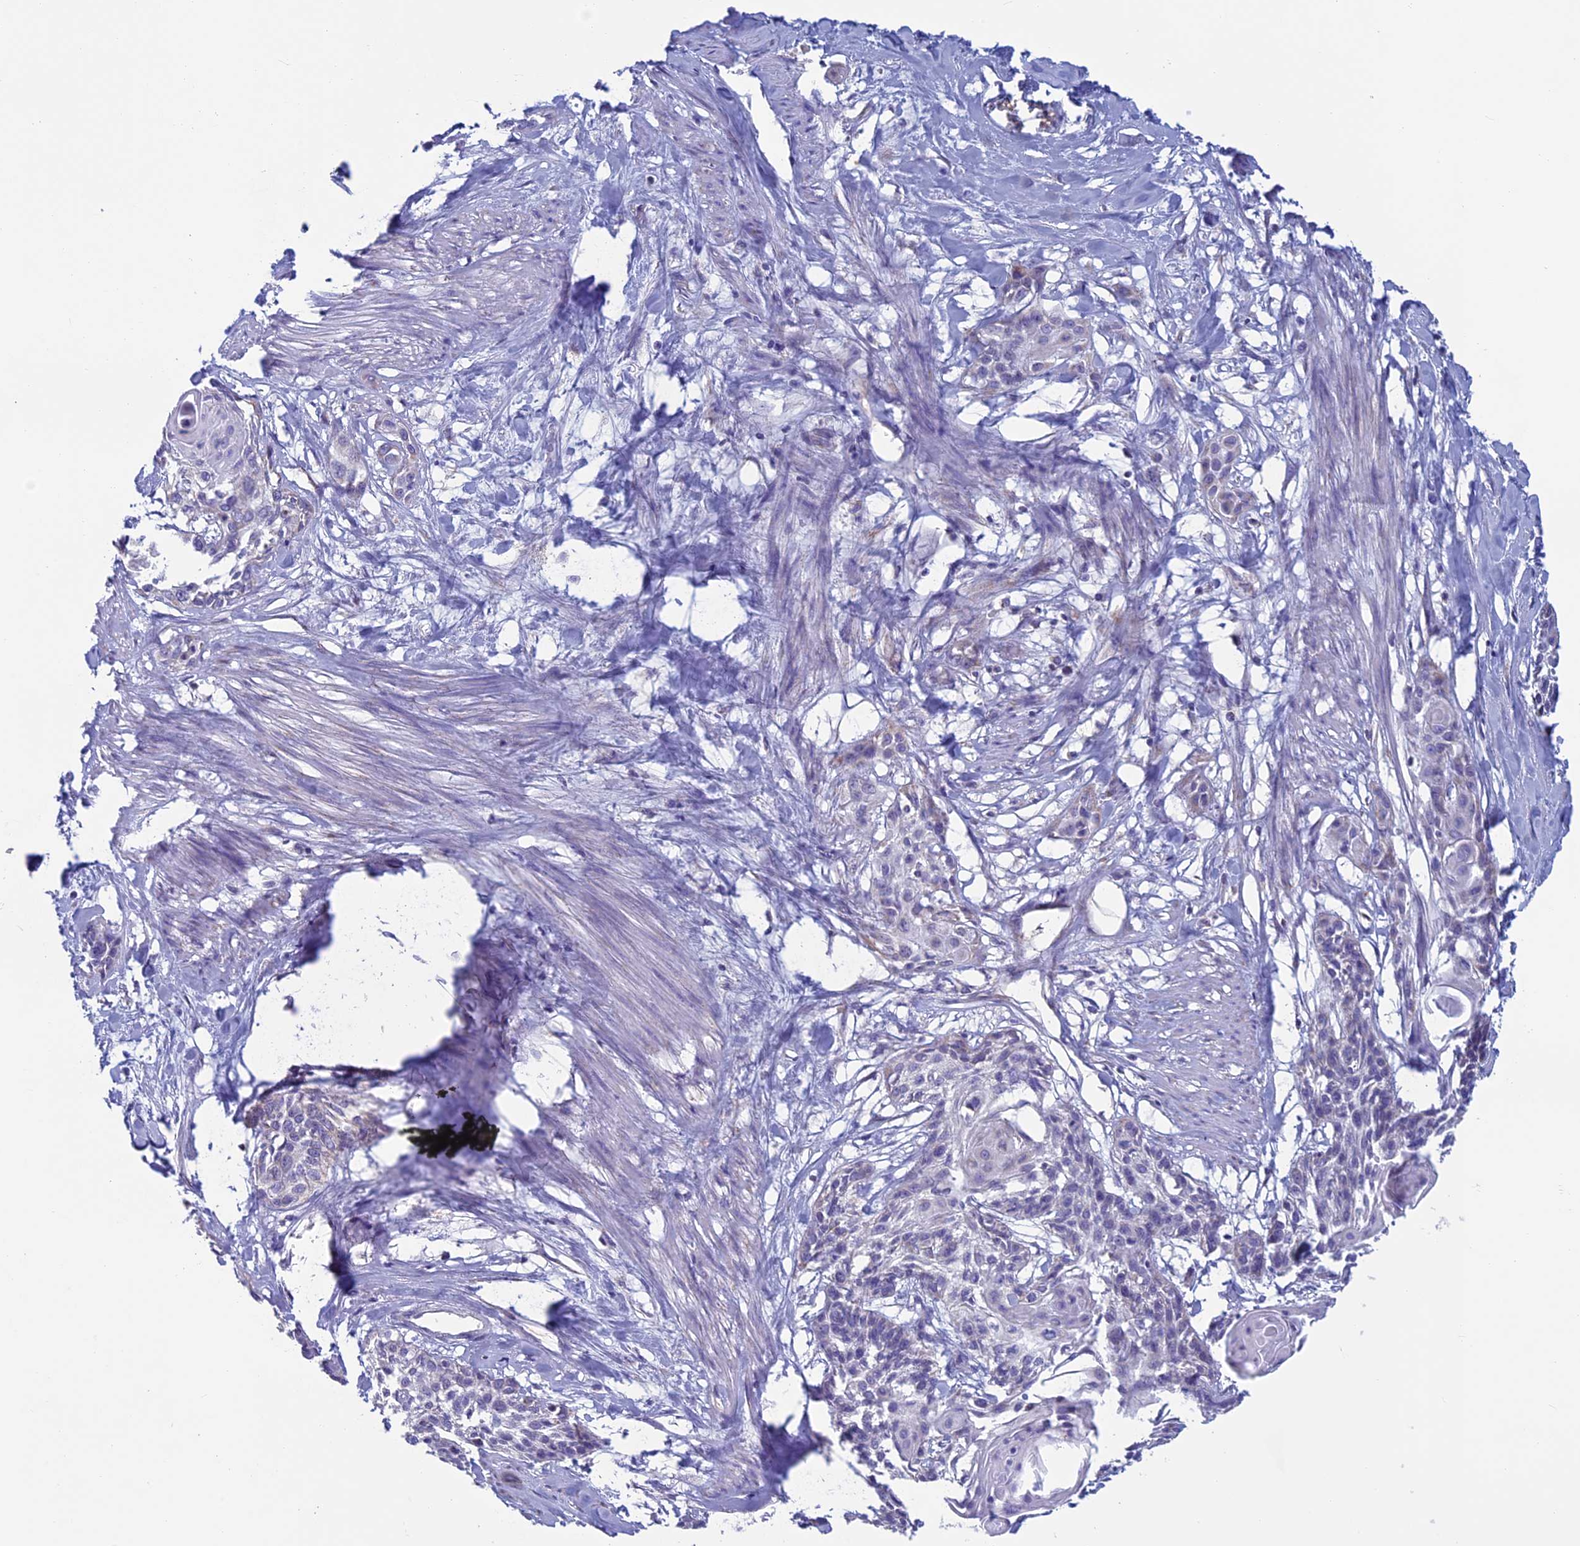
{"staining": {"intensity": "negative", "quantity": "none", "location": "none"}, "tissue": "cervical cancer", "cell_type": "Tumor cells", "image_type": "cancer", "snomed": [{"axis": "morphology", "description": "Squamous cell carcinoma, NOS"}, {"axis": "topography", "description": "Cervix"}], "caption": "Immunohistochemical staining of human squamous cell carcinoma (cervical) exhibits no significant expression in tumor cells.", "gene": "MFSD12", "patient": {"sex": "female", "age": 57}}